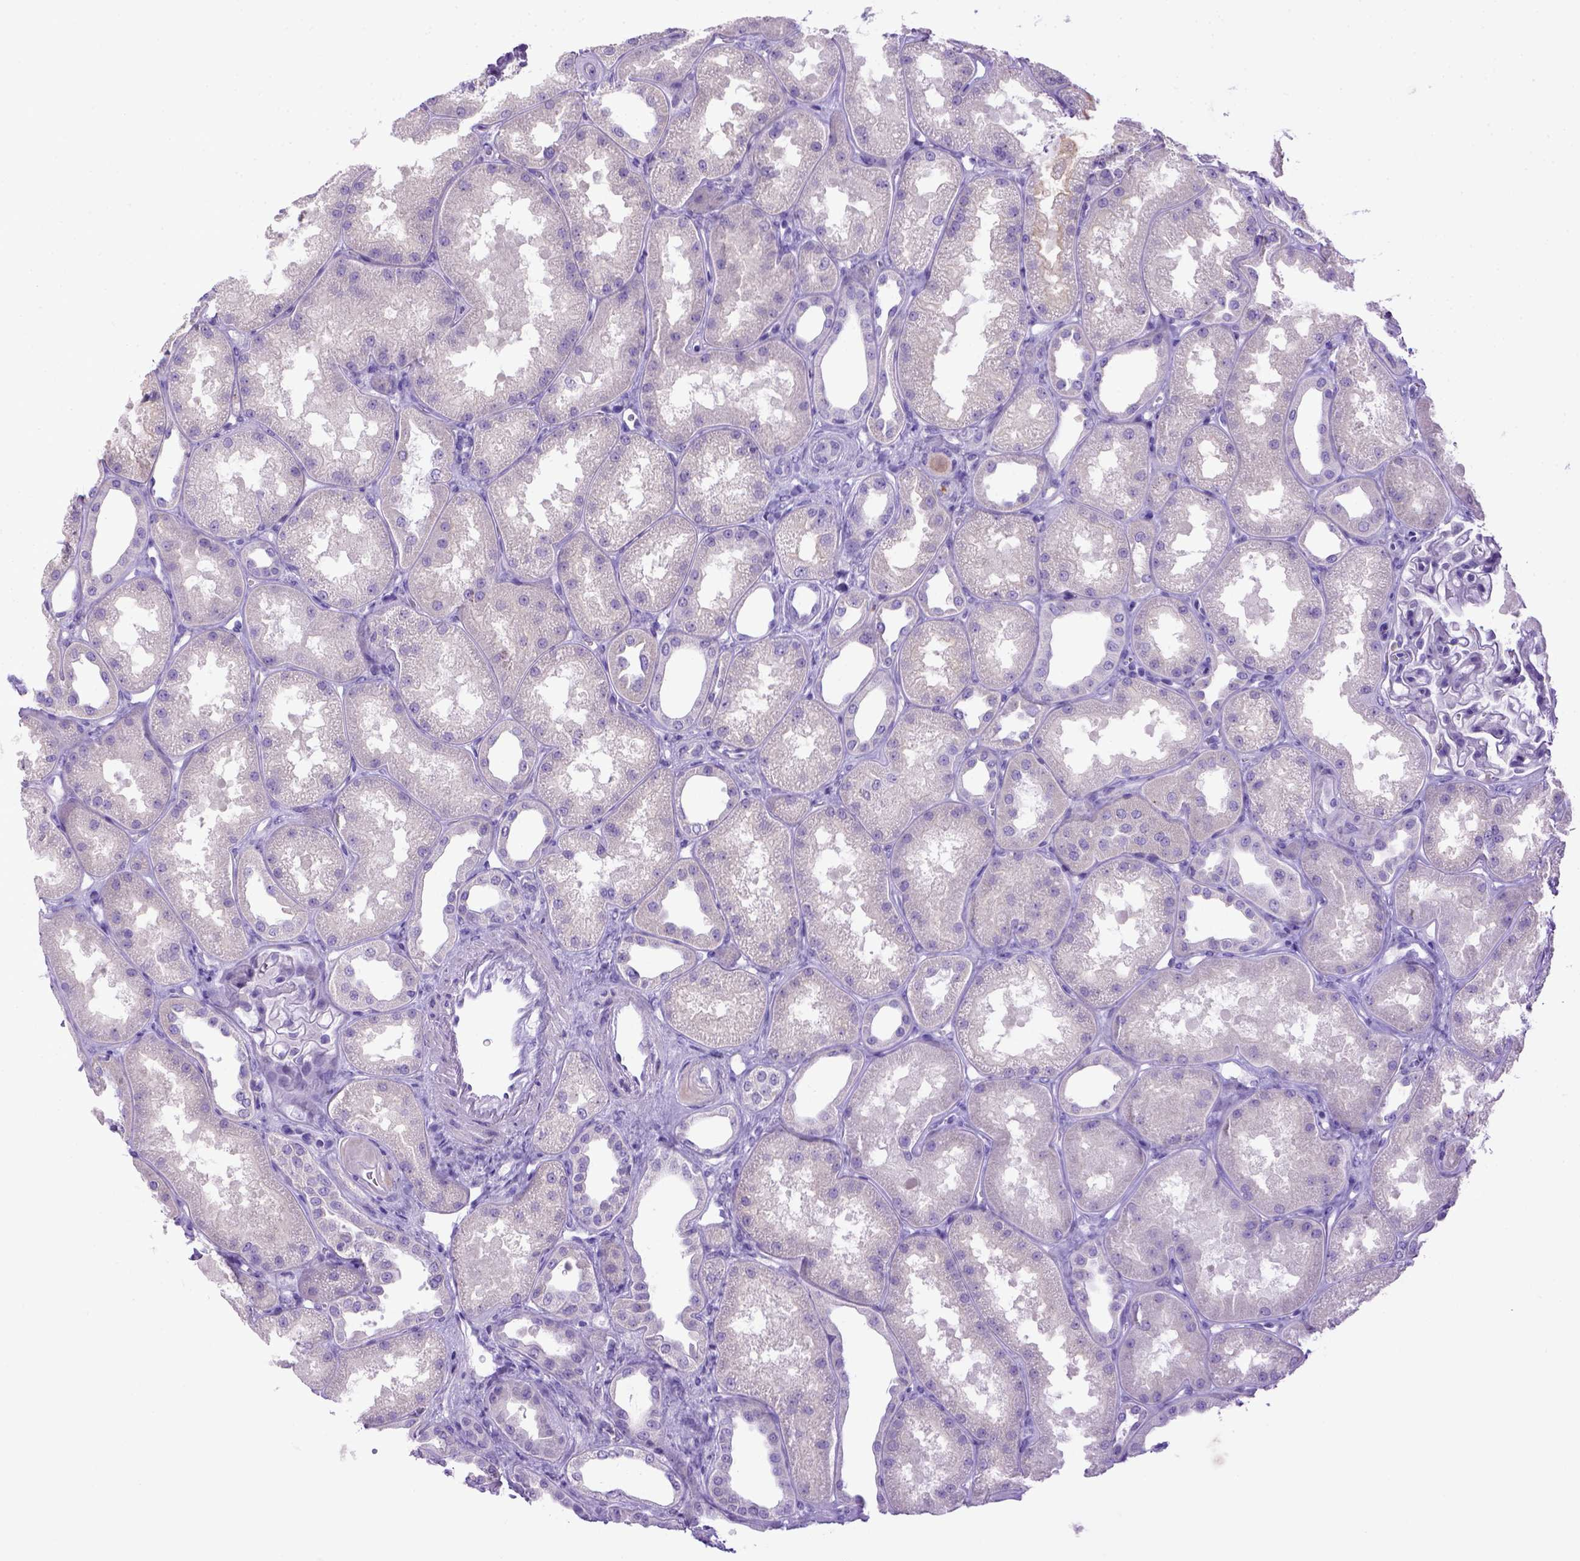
{"staining": {"intensity": "negative", "quantity": "none", "location": "none"}, "tissue": "kidney", "cell_type": "Cells in glomeruli", "image_type": "normal", "snomed": [{"axis": "morphology", "description": "Normal tissue, NOS"}, {"axis": "topography", "description": "Kidney"}], "caption": "The photomicrograph shows no staining of cells in glomeruli in normal kidney.", "gene": "BAAT", "patient": {"sex": "male", "age": 61}}